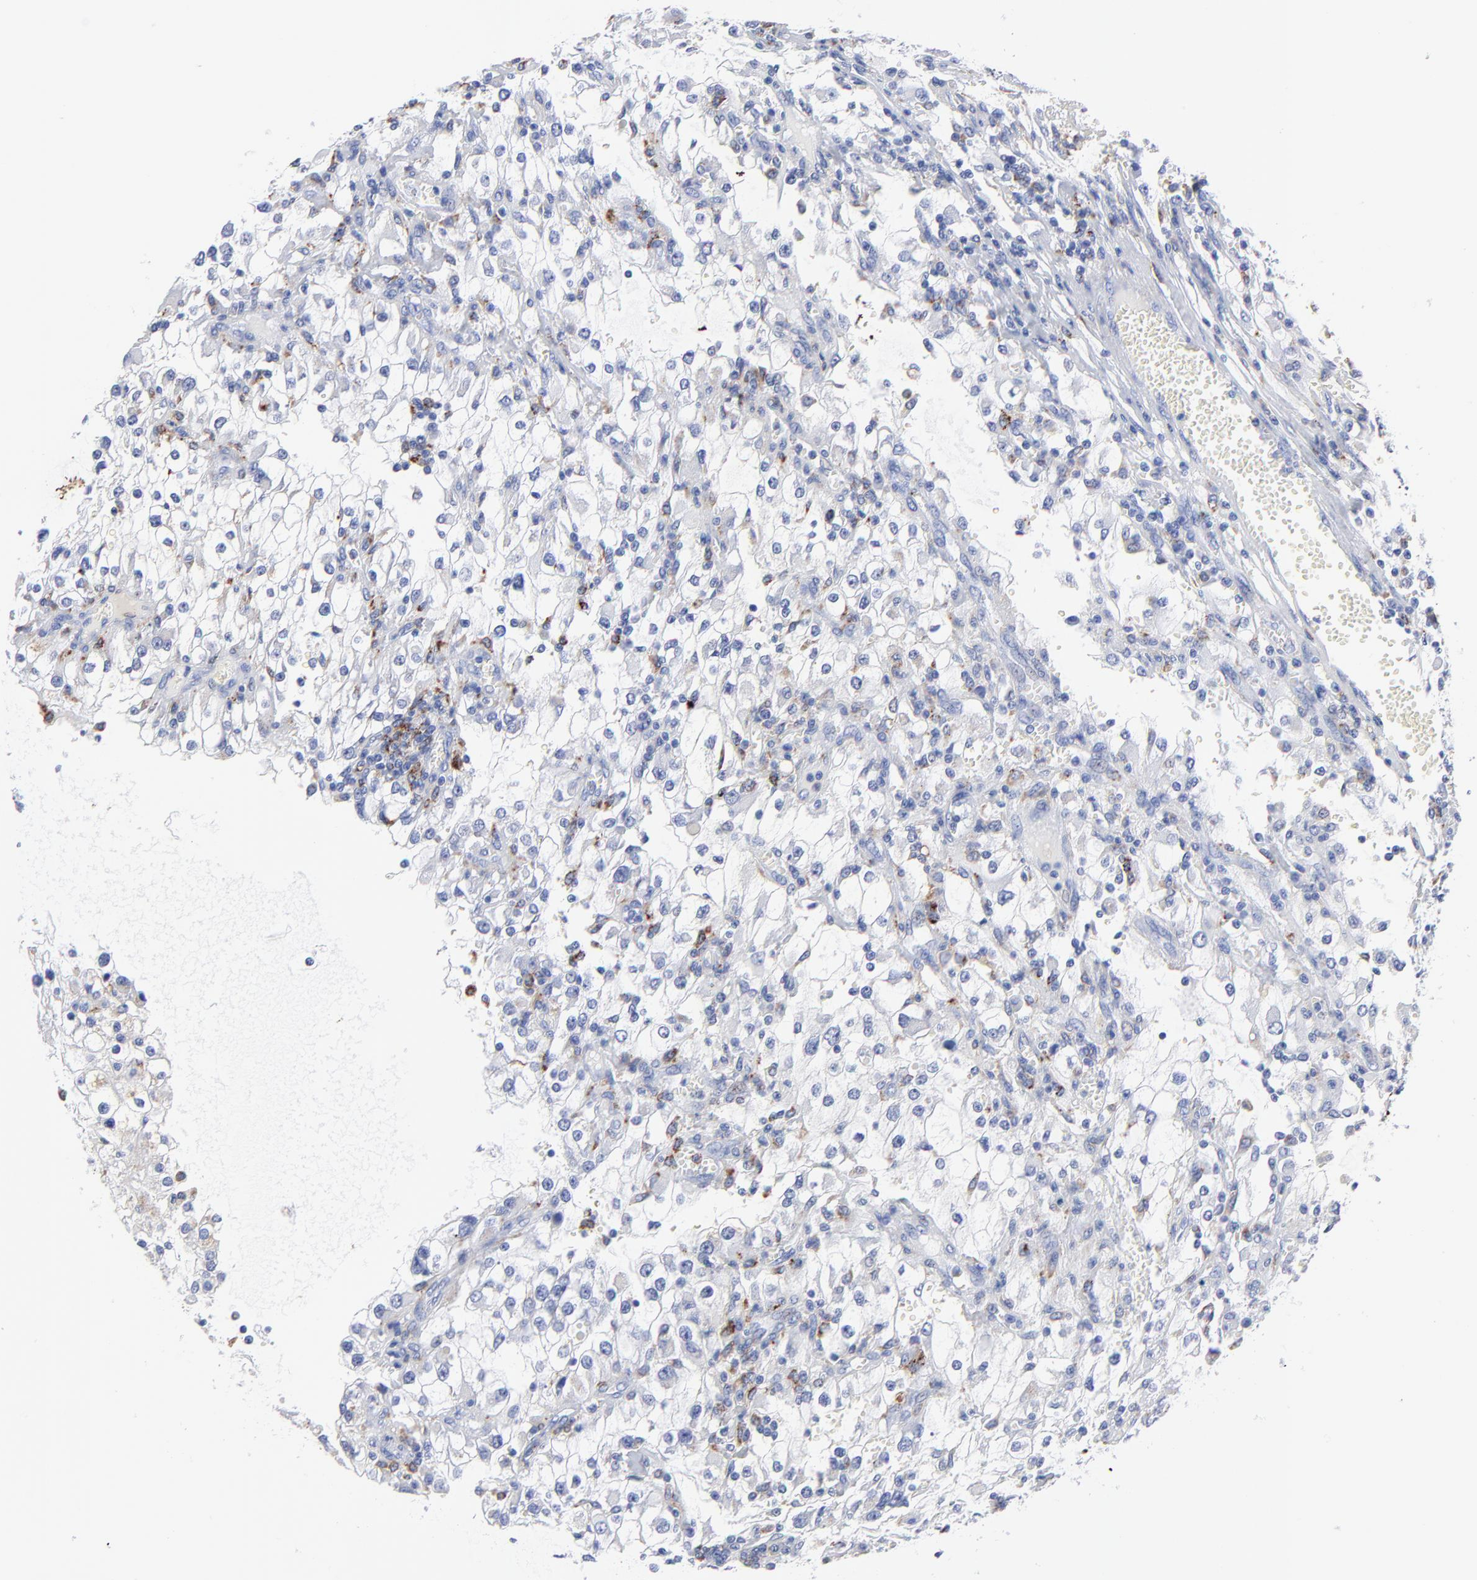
{"staining": {"intensity": "strong", "quantity": "<25%", "location": "cytoplasmic/membranous"}, "tissue": "renal cancer", "cell_type": "Tumor cells", "image_type": "cancer", "snomed": [{"axis": "morphology", "description": "Adenocarcinoma, NOS"}, {"axis": "topography", "description": "Kidney"}], "caption": "Immunohistochemical staining of renal cancer (adenocarcinoma) demonstrates strong cytoplasmic/membranous protein positivity in about <25% of tumor cells. Using DAB (brown) and hematoxylin (blue) stains, captured at high magnification using brightfield microscopy.", "gene": "CPVL", "patient": {"sex": "female", "age": 52}}